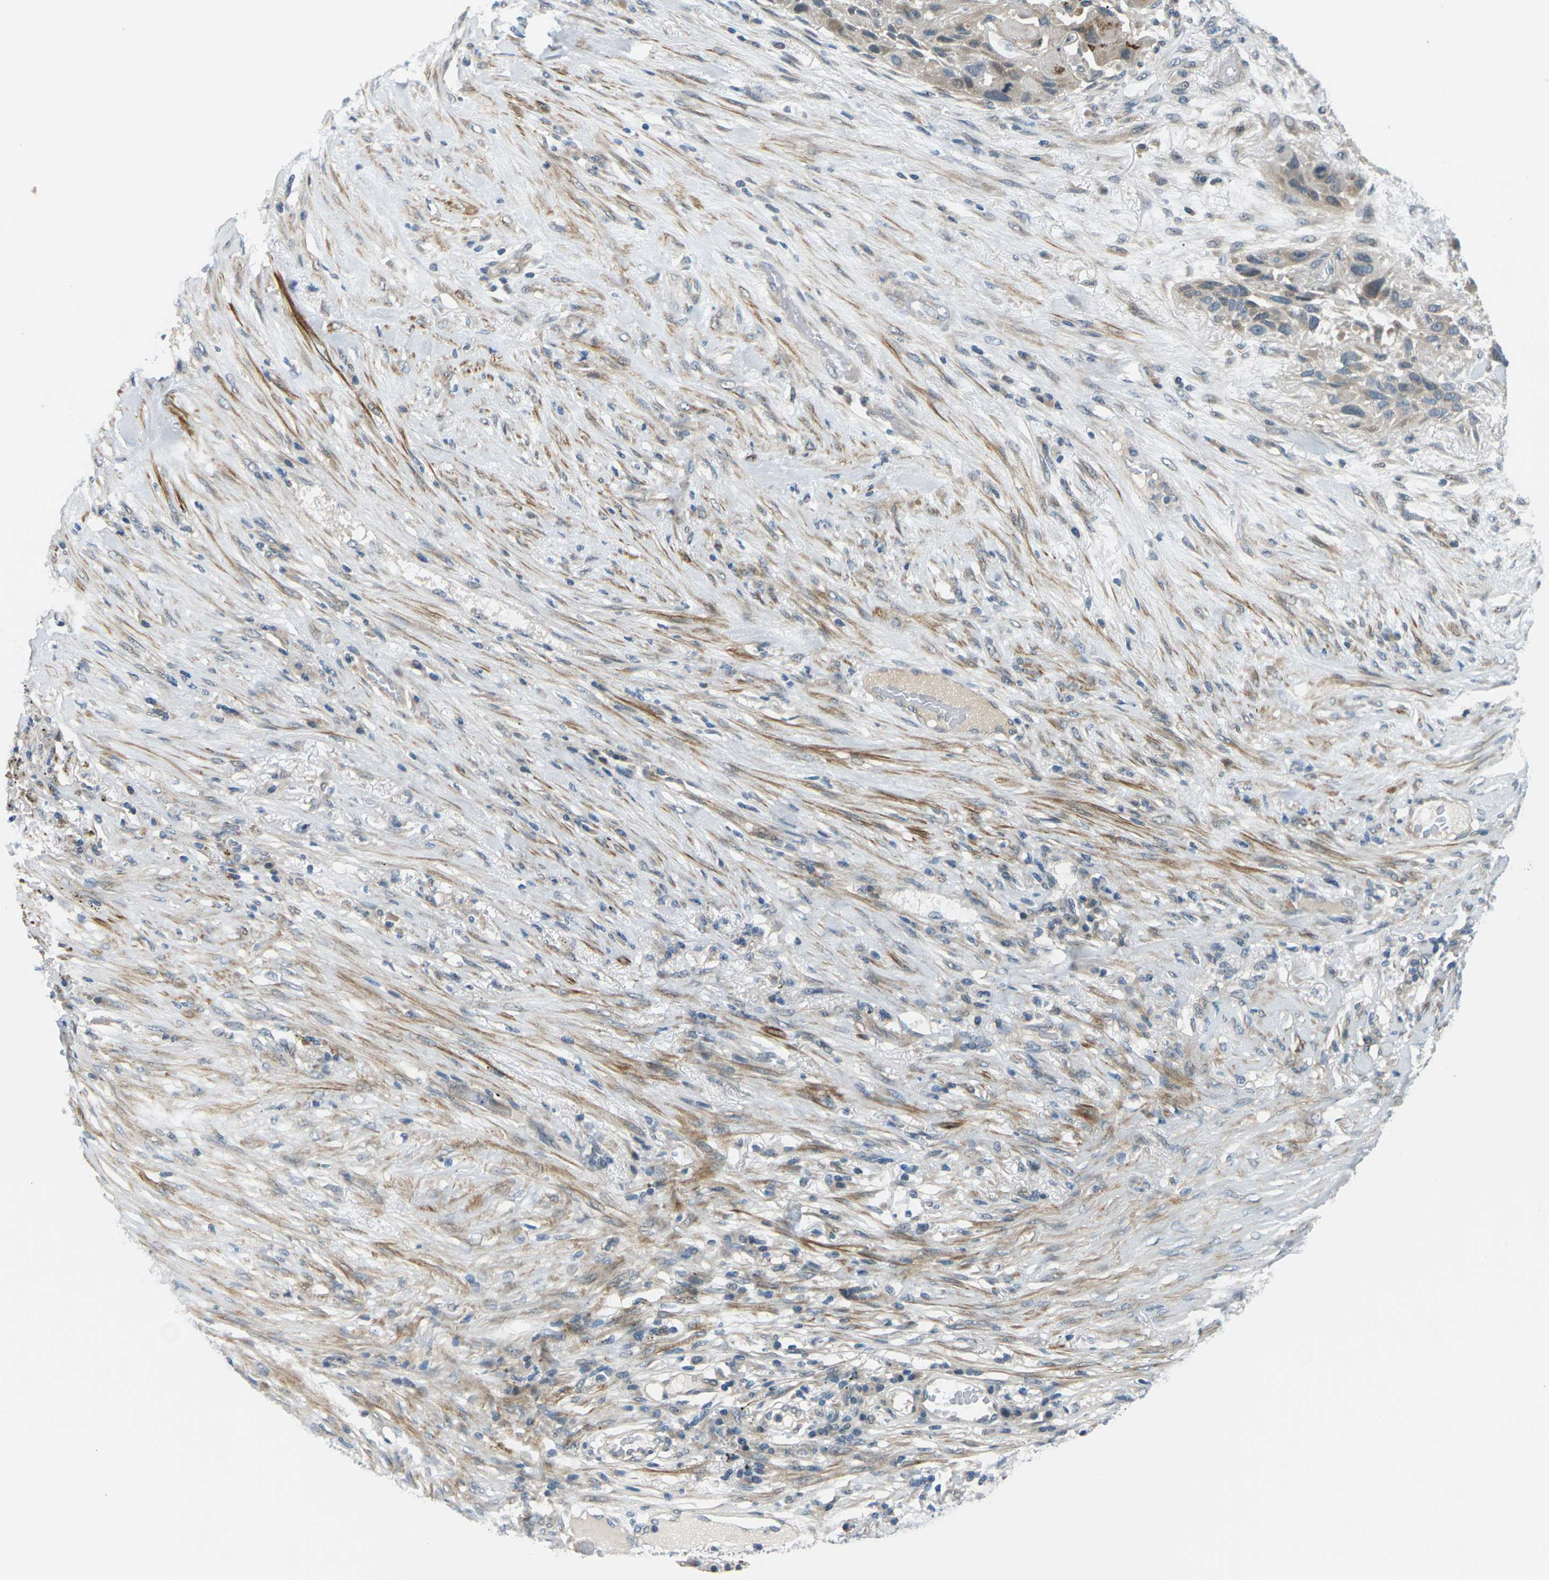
{"staining": {"intensity": "weak", "quantity": "<25%", "location": "cytoplasmic/membranous"}, "tissue": "lung cancer", "cell_type": "Tumor cells", "image_type": "cancer", "snomed": [{"axis": "morphology", "description": "Squamous cell carcinoma, NOS"}, {"axis": "topography", "description": "Lung"}], "caption": "The image exhibits no significant positivity in tumor cells of lung cancer. (DAB IHC, high magnification).", "gene": "SLC13A3", "patient": {"sex": "male", "age": 57}}